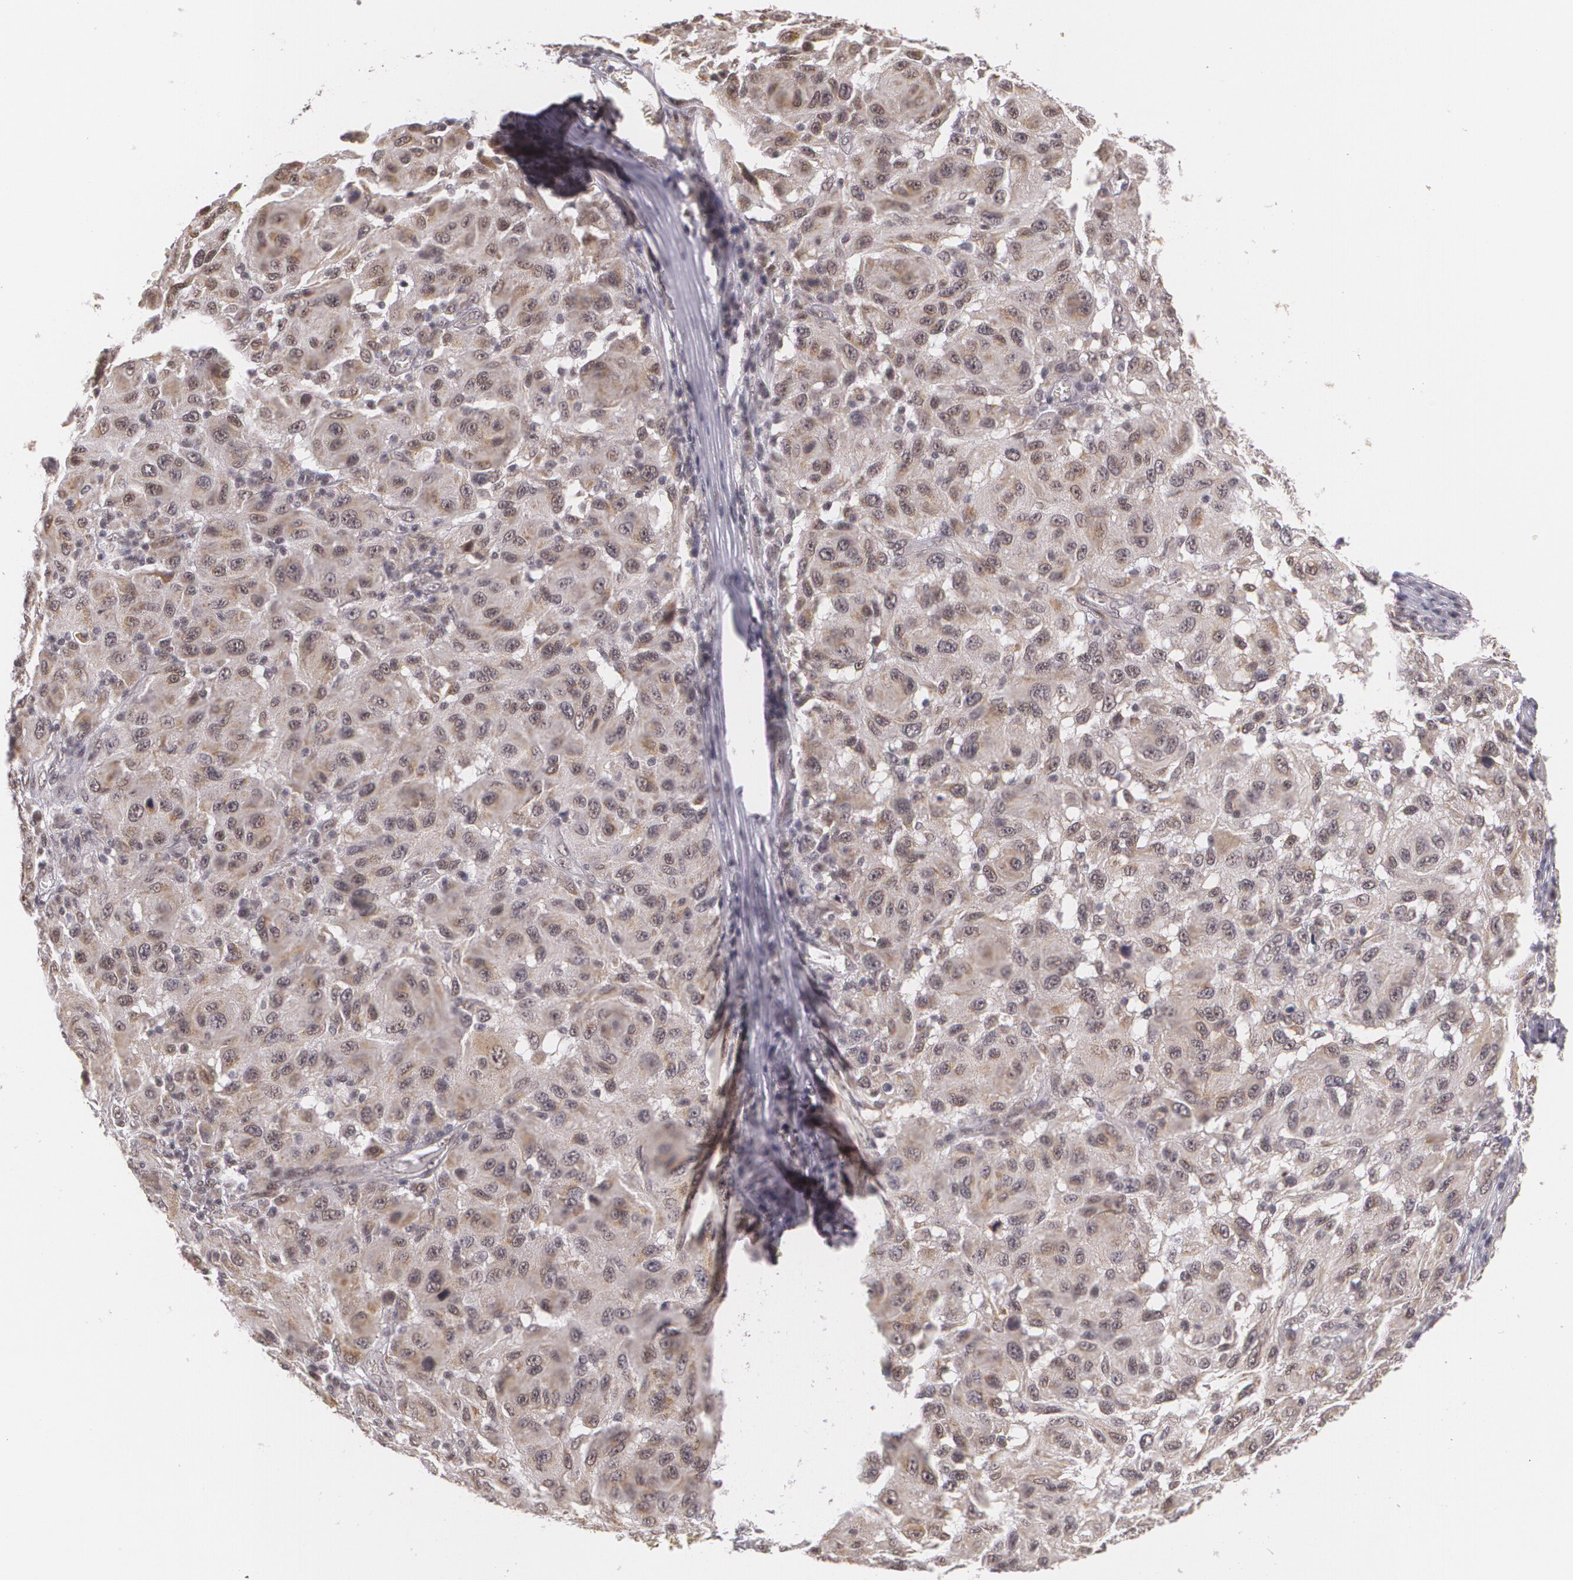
{"staining": {"intensity": "weak", "quantity": "25%-75%", "location": "cytoplasmic/membranous,nuclear"}, "tissue": "melanoma", "cell_type": "Tumor cells", "image_type": "cancer", "snomed": [{"axis": "morphology", "description": "Malignant melanoma, NOS"}, {"axis": "topography", "description": "Skin"}], "caption": "Tumor cells show weak cytoplasmic/membranous and nuclear expression in about 25%-75% of cells in melanoma. (IHC, brightfield microscopy, high magnification).", "gene": "ALX1", "patient": {"sex": "female", "age": 77}}